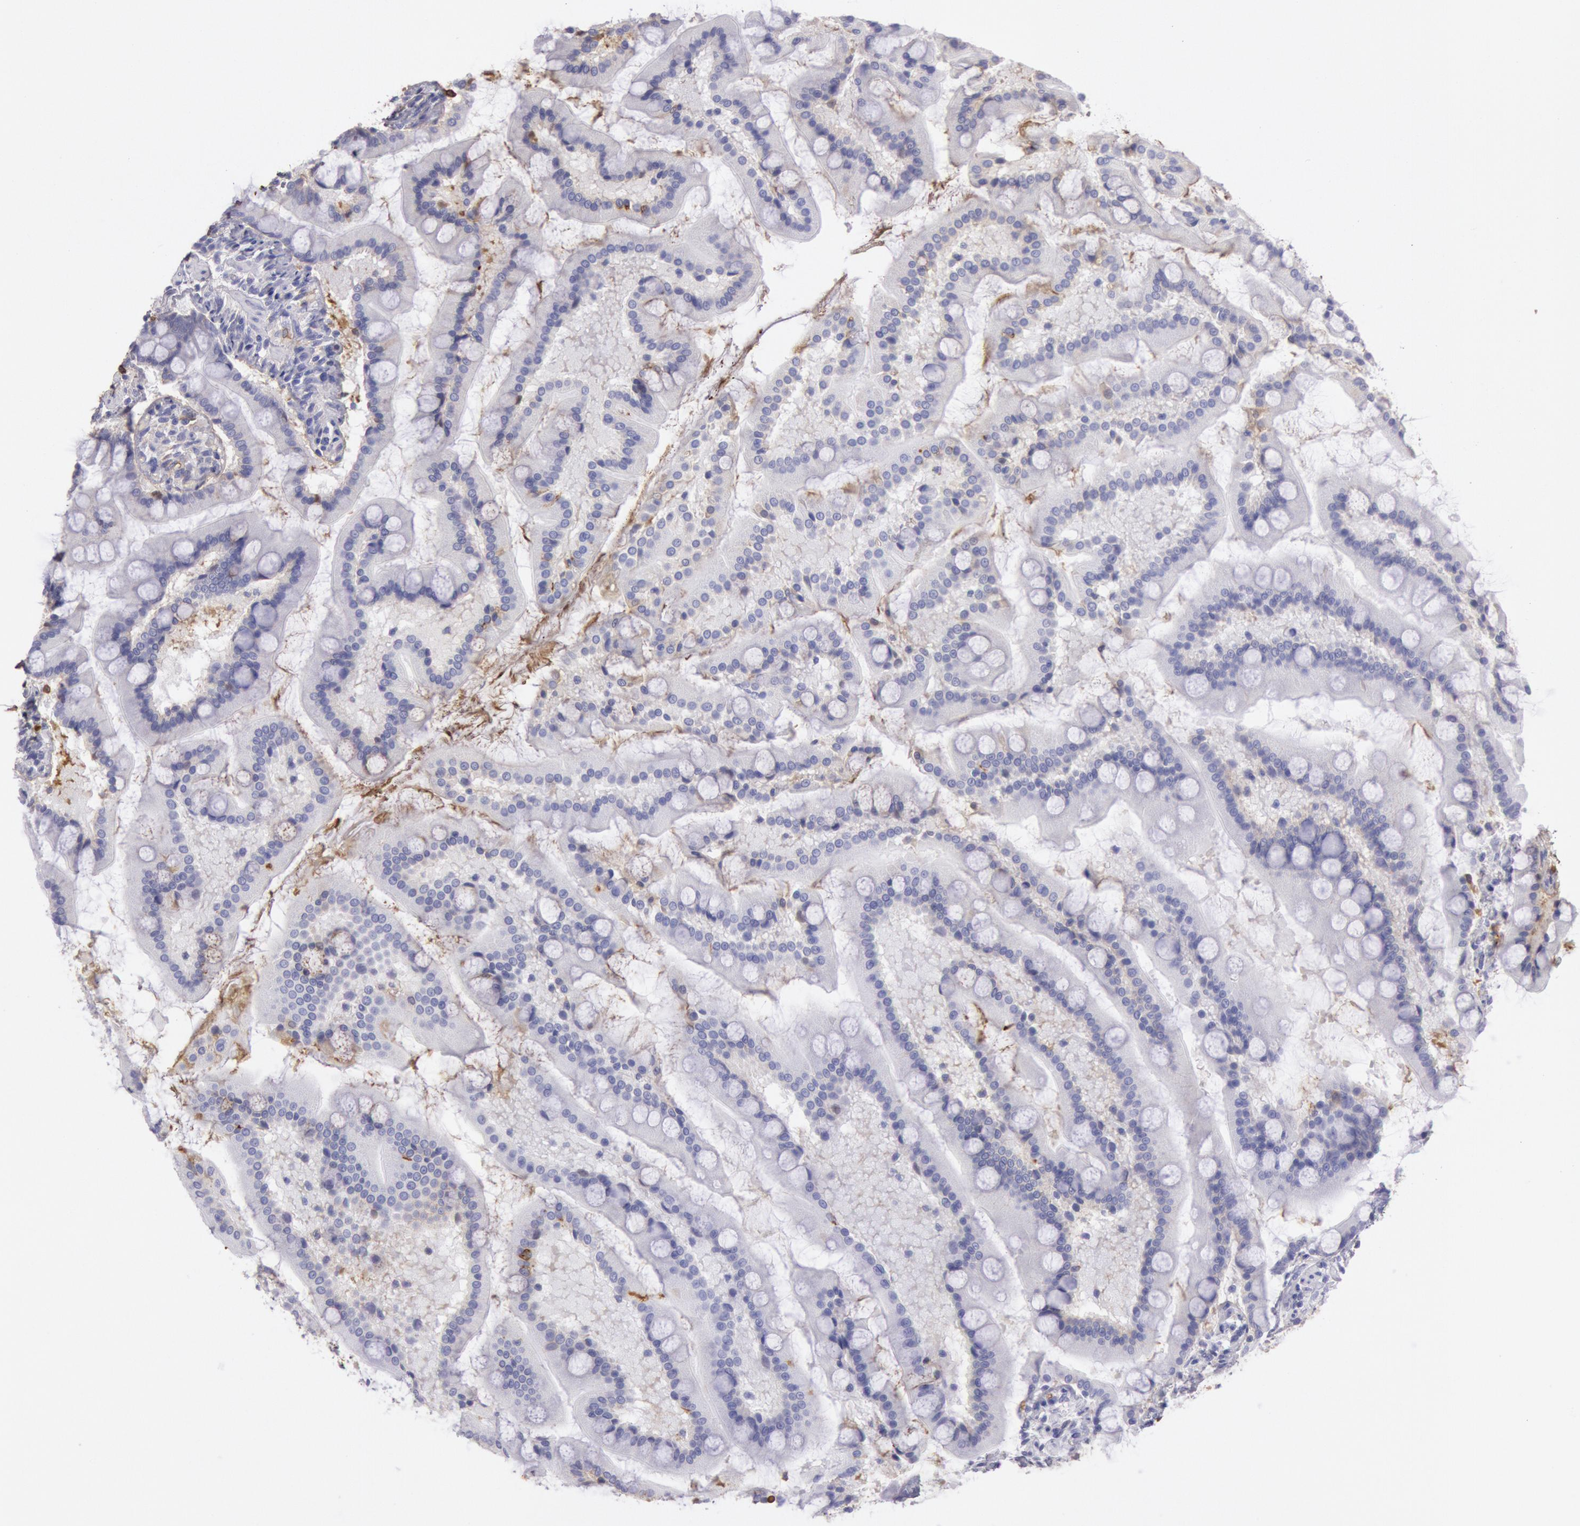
{"staining": {"intensity": "moderate", "quantity": "25%-75%", "location": "cytoplasmic/membranous"}, "tissue": "small intestine", "cell_type": "Glandular cells", "image_type": "normal", "snomed": [{"axis": "morphology", "description": "Normal tissue, NOS"}, {"axis": "topography", "description": "Small intestine"}], "caption": "Moderate cytoplasmic/membranous expression is identified in approximately 25%-75% of glandular cells in benign small intestine.", "gene": "IGHG1", "patient": {"sex": "male", "age": 41}}